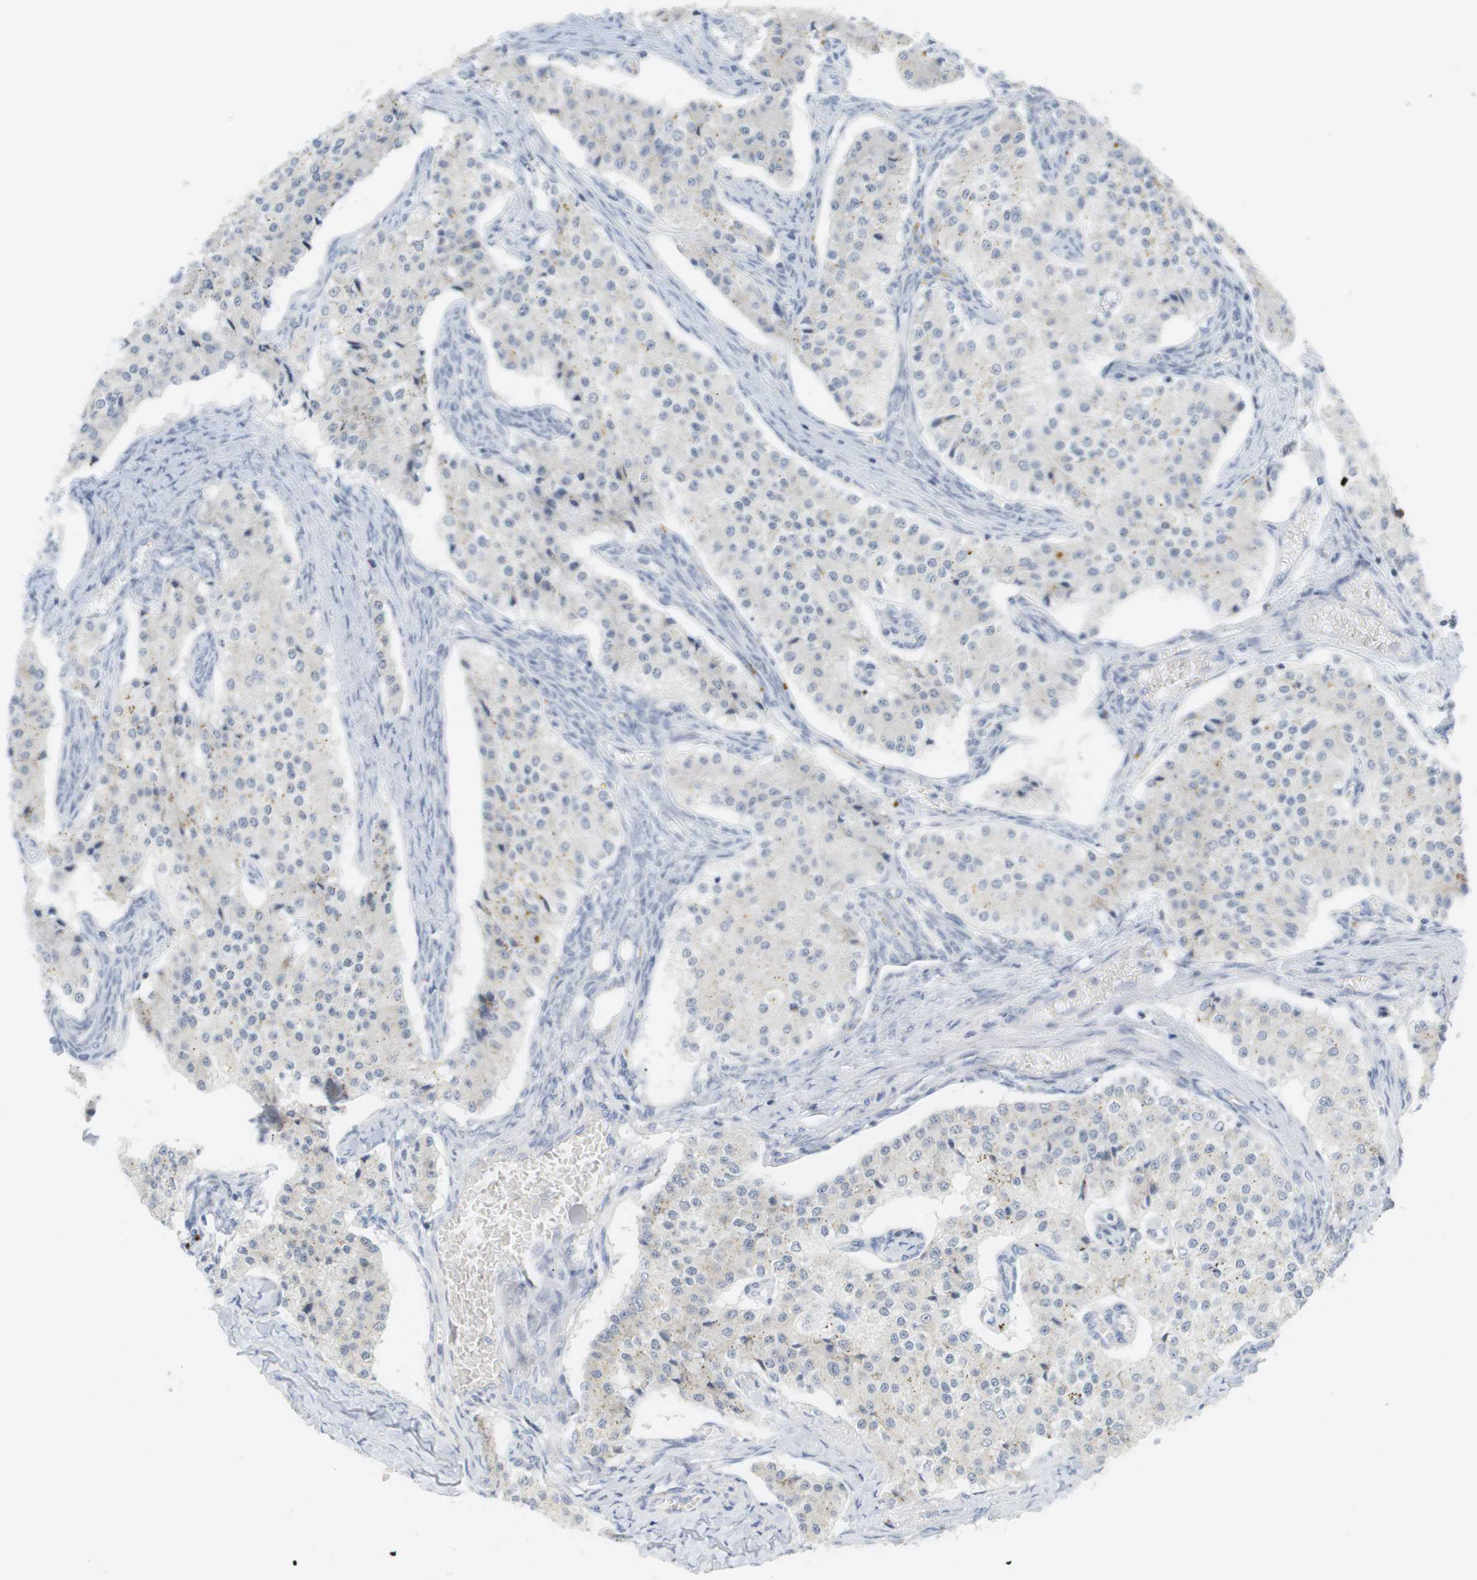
{"staining": {"intensity": "weak", "quantity": ">75%", "location": "cytoplasmic/membranous"}, "tissue": "carcinoid", "cell_type": "Tumor cells", "image_type": "cancer", "snomed": [{"axis": "morphology", "description": "Carcinoid, malignant, NOS"}, {"axis": "topography", "description": "Colon"}], "caption": "Carcinoid tissue displays weak cytoplasmic/membranous positivity in approximately >75% of tumor cells, visualized by immunohistochemistry.", "gene": "YIPF1", "patient": {"sex": "female", "age": 52}}